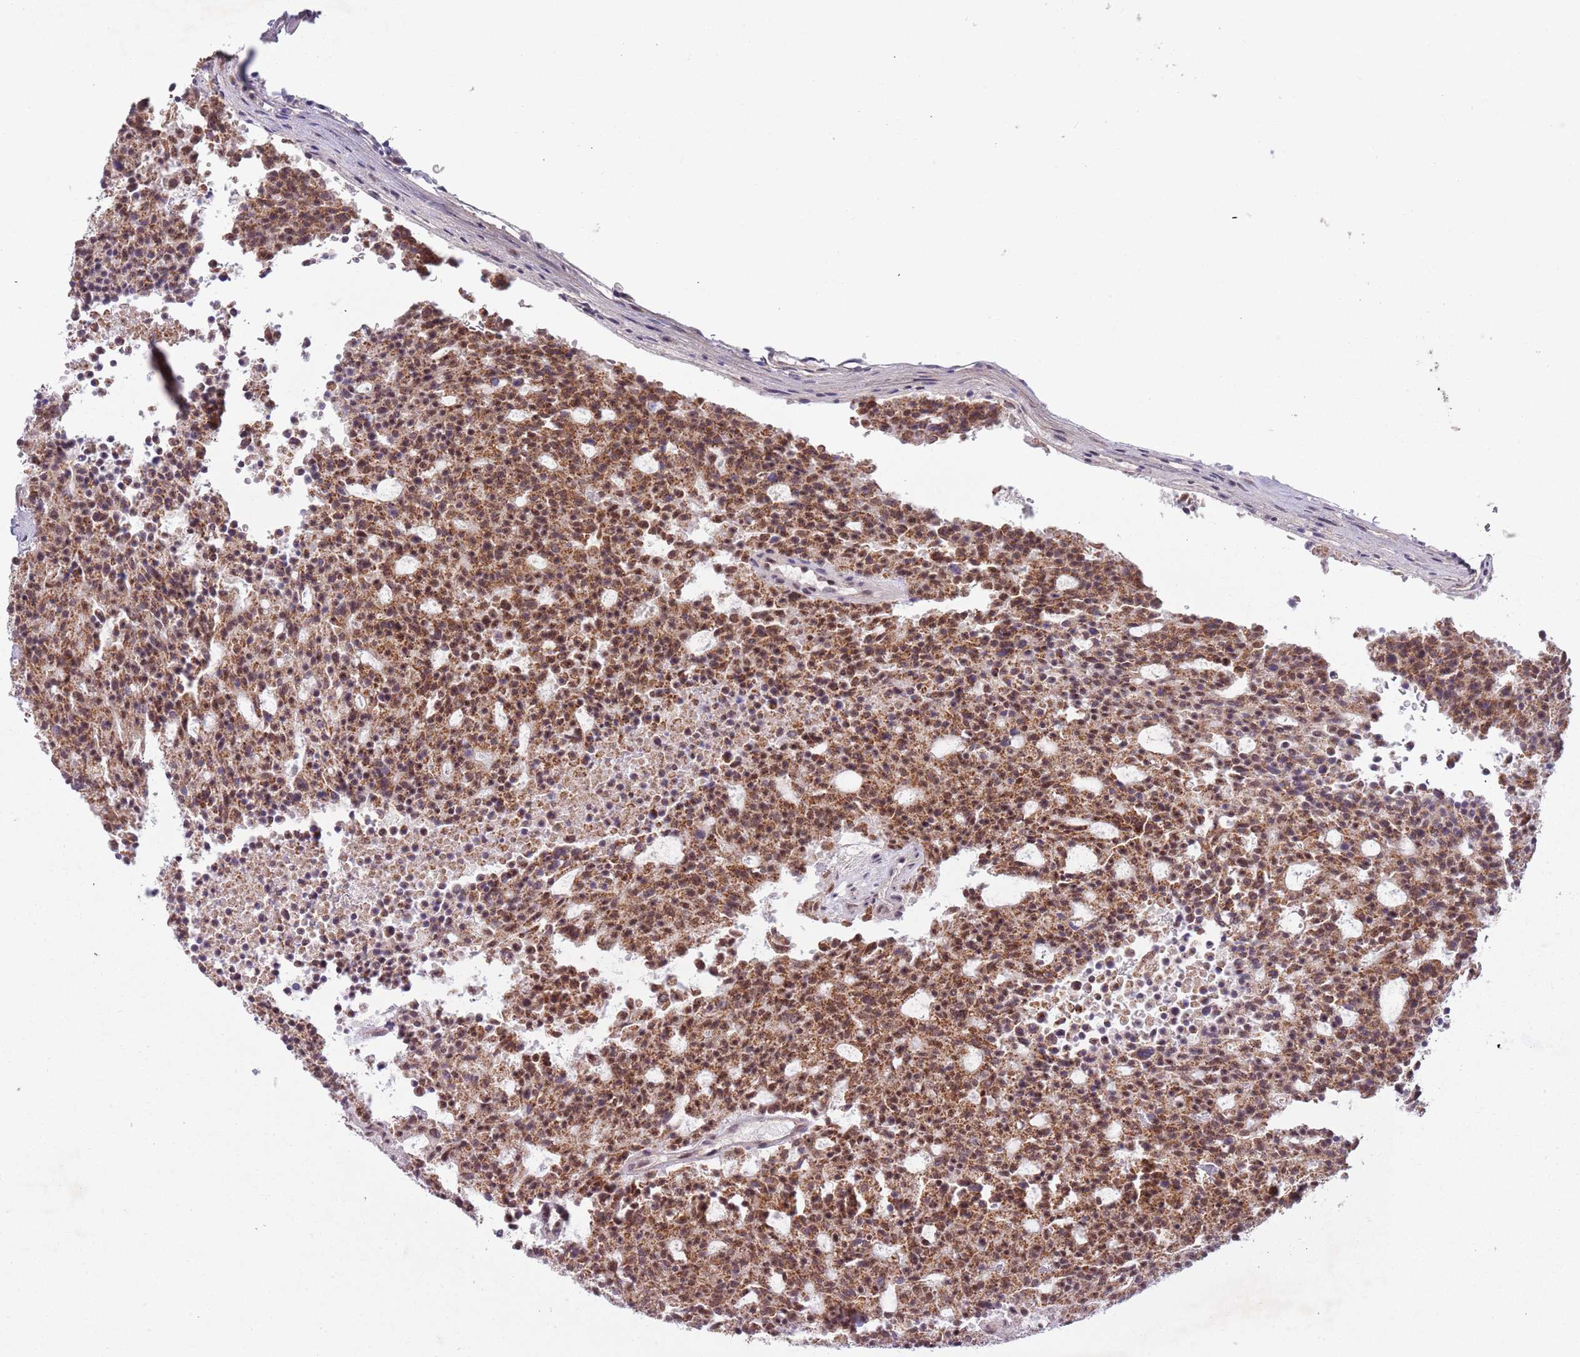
{"staining": {"intensity": "moderate", "quantity": ">75%", "location": "cytoplasmic/membranous,nuclear"}, "tissue": "carcinoid", "cell_type": "Tumor cells", "image_type": "cancer", "snomed": [{"axis": "morphology", "description": "Carcinoid, malignant, NOS"}, {"axis": "topography", "description": "Pancreas"}], "caption": "Immunohistochemical staining of carcinoid (malignant) exhibits moderate cytoplasmic/membranous and nuclear protein expression in approximately >75% of tumor cells.", "gene": "FAM120AOS", "patient": {"sex": "female", "age": 54}}